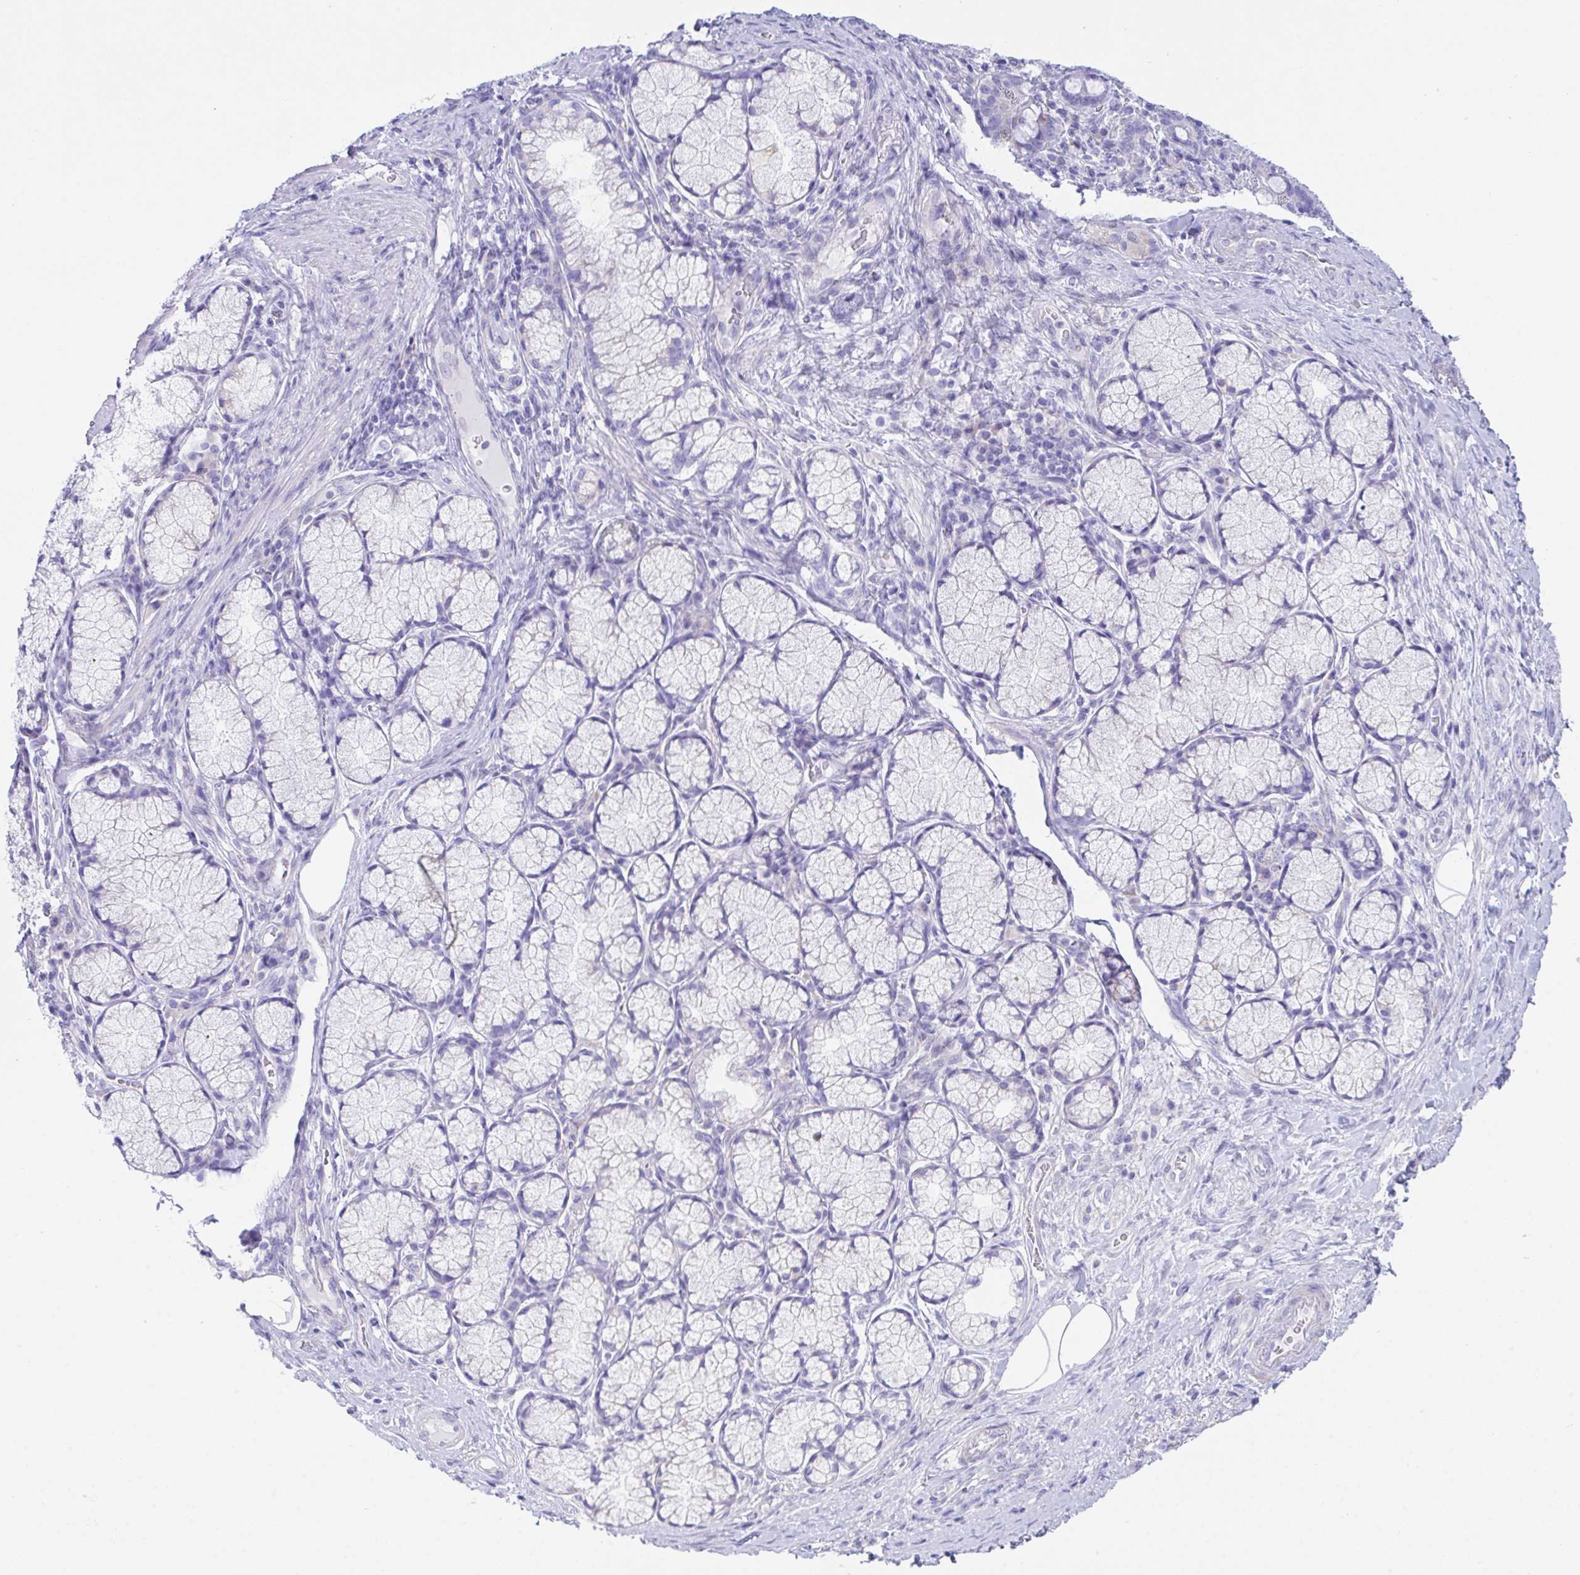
{"staining": {"intensity": "moderate", "quantity": "<25%", "location": "cytoplasmic/membranous"}, "tissue": "pancreatic cancer", "cell_type": "Tumor cells", "image_type": "cancer", "snomed": [{"axis": "morphology", "description": "Adenocarcinoma, NOS"}, {"axis": "topography", "description": "Pancreas"}], "caption": "A micrograph of adenocarcinoma (pancreatic) stained for a protein reveals moderate cytoplasmic/membranous brown staining in tumor cells. (DAB IHC, brown staining for protein, blue staining for nuclei).", "gene": "TMEM106B", "patient": {"sex": "male", "age": 70}}